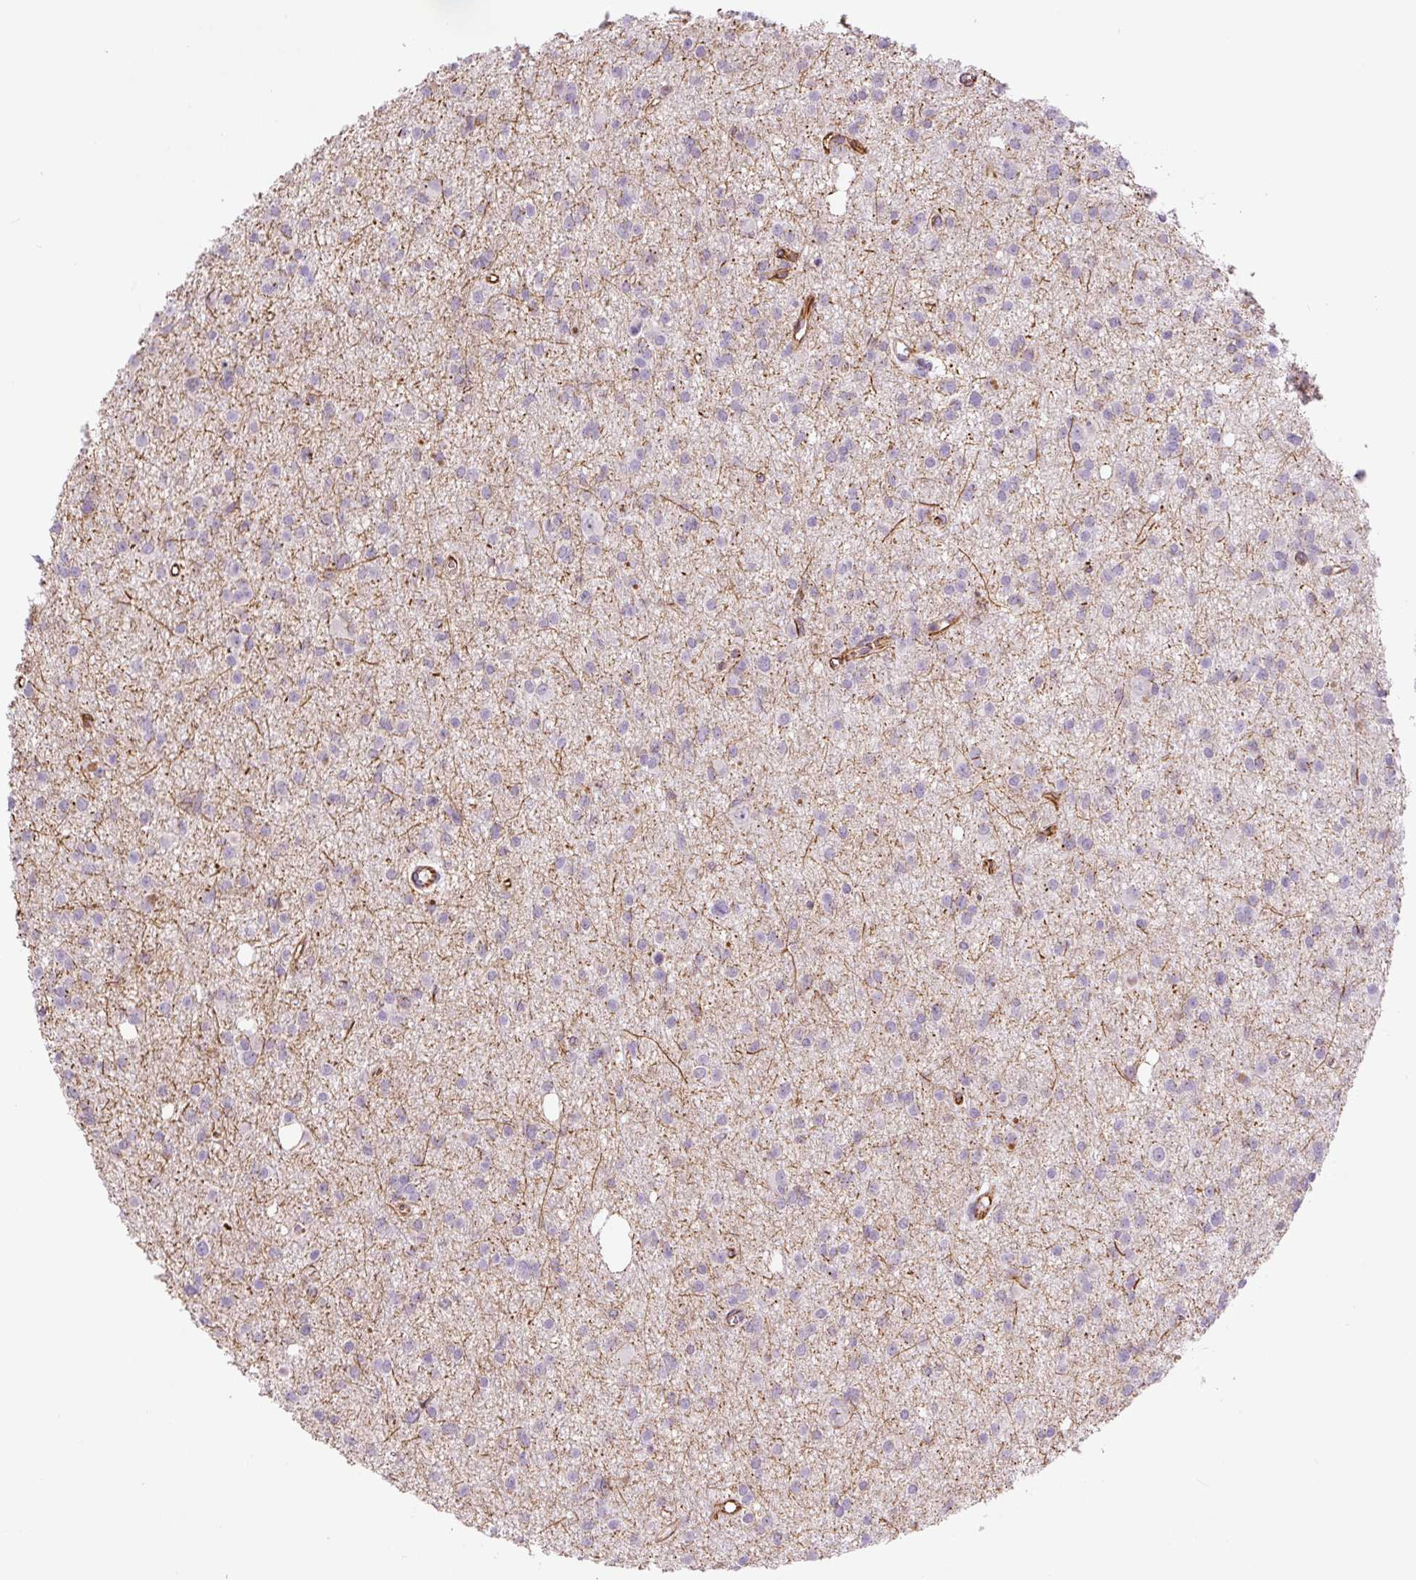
{"staining": {"intensity": "negative", "quantity": "none", "location": "none"}, "tissue": "glioma", "cell_type": "Tumor cells", "image_type": "cancer", "snomed": [{"axis": "morphology", "description": "Glioma, malignant, High grade"}, {"axis": "topography", "description": "Brain"}], "caption": "Immunohistochemical staining of human malignant glioma (high-grade) shows no significant positivity in tumor cells.", "gene": "NES", "patient": {"sex": "male", "age": 23}}